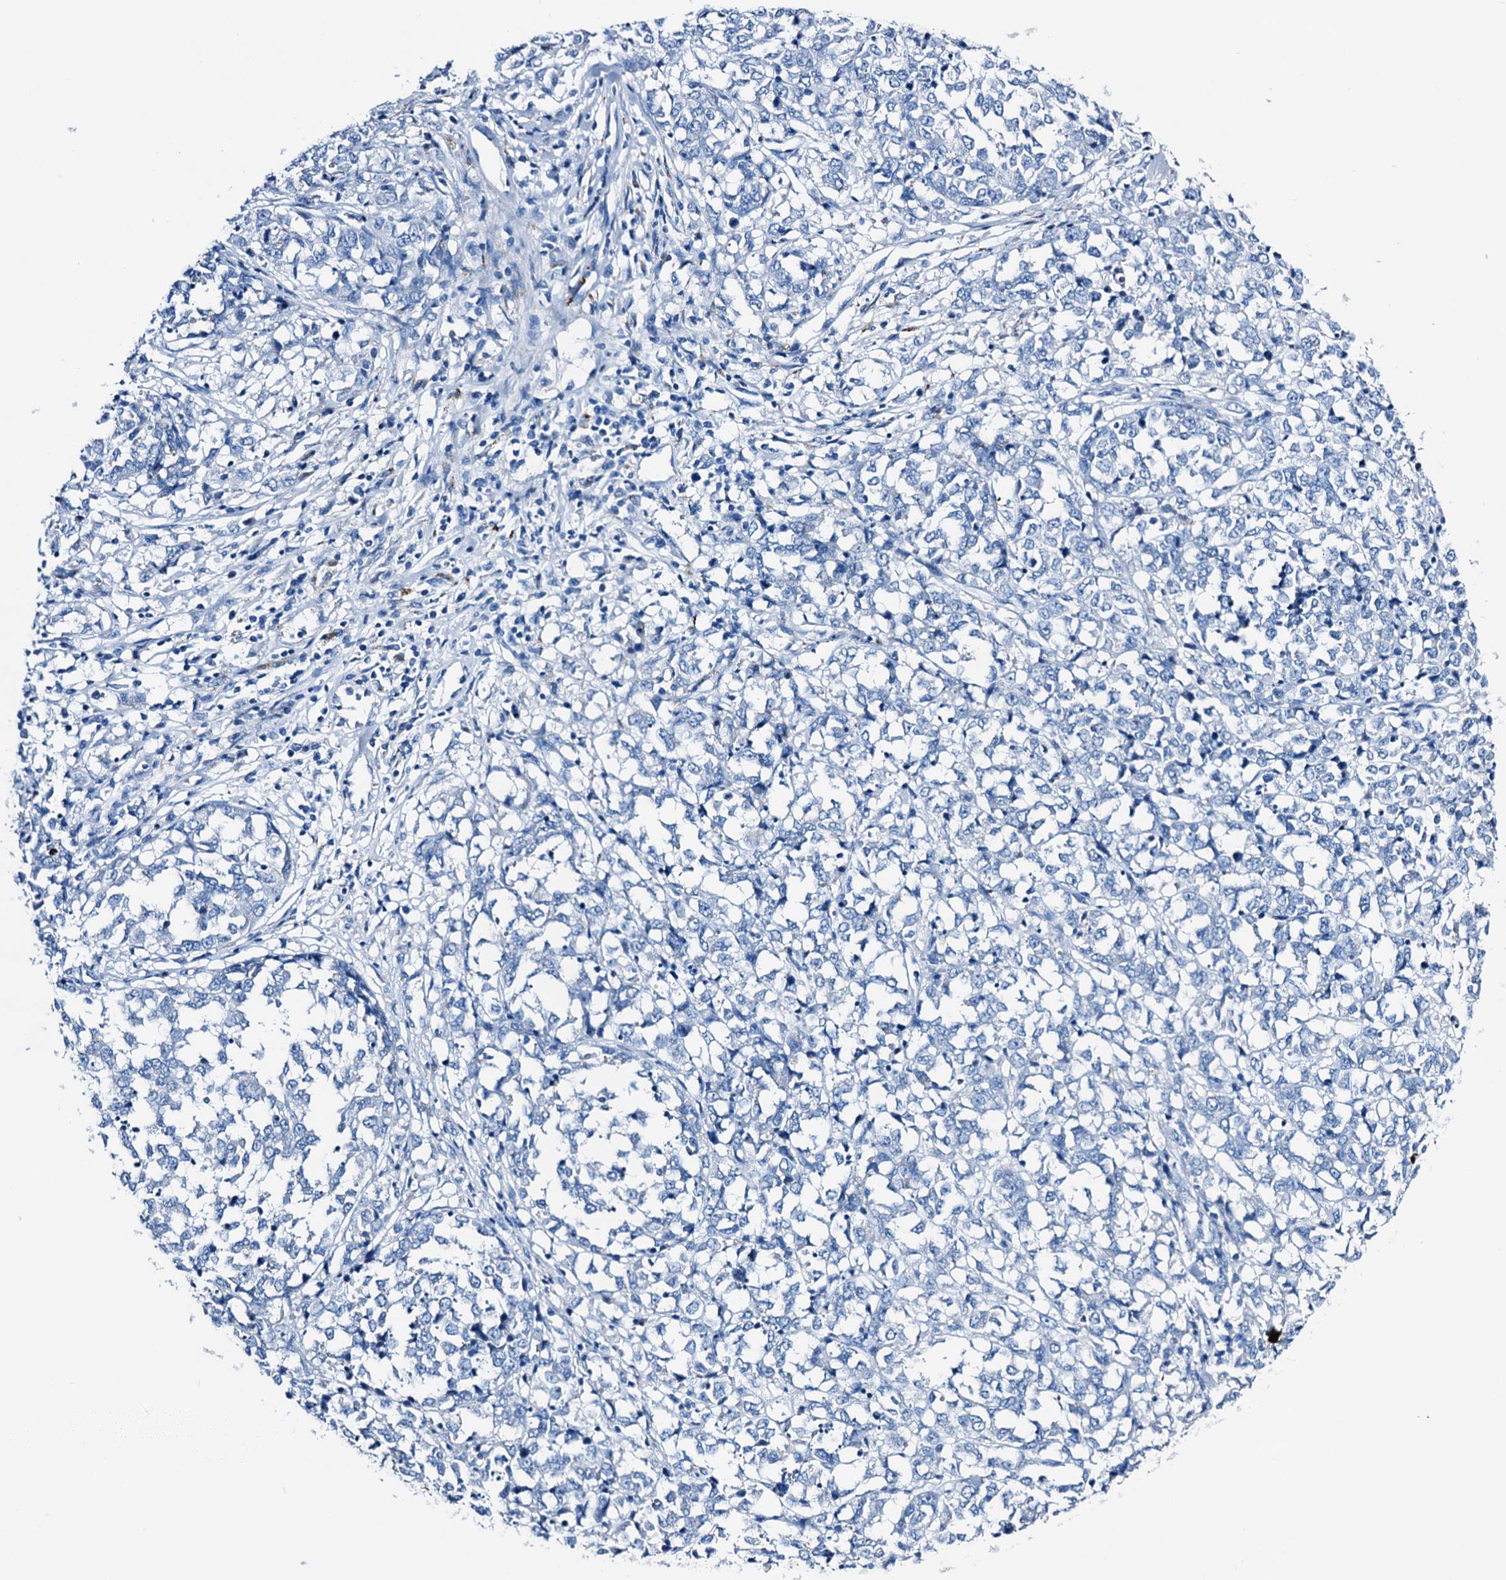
{"staining": {"intensity": "negative", "quantity": "none", "location": "none"}, "tissue": "melanoma", "cell_type": "Tumor cells", "image_type": "cancer", "snomed": [{"axis": "morphology", "description": "Malignant melanoma, NOS"}, {"axis": "topography", "description": "Skin"}], "caption": "An IHC image of melanoma is shown. There is no staining in tumor cells of melanoma.", "gene": "C1QTNF4", "patient": {"sex": "female", "age": 72}}